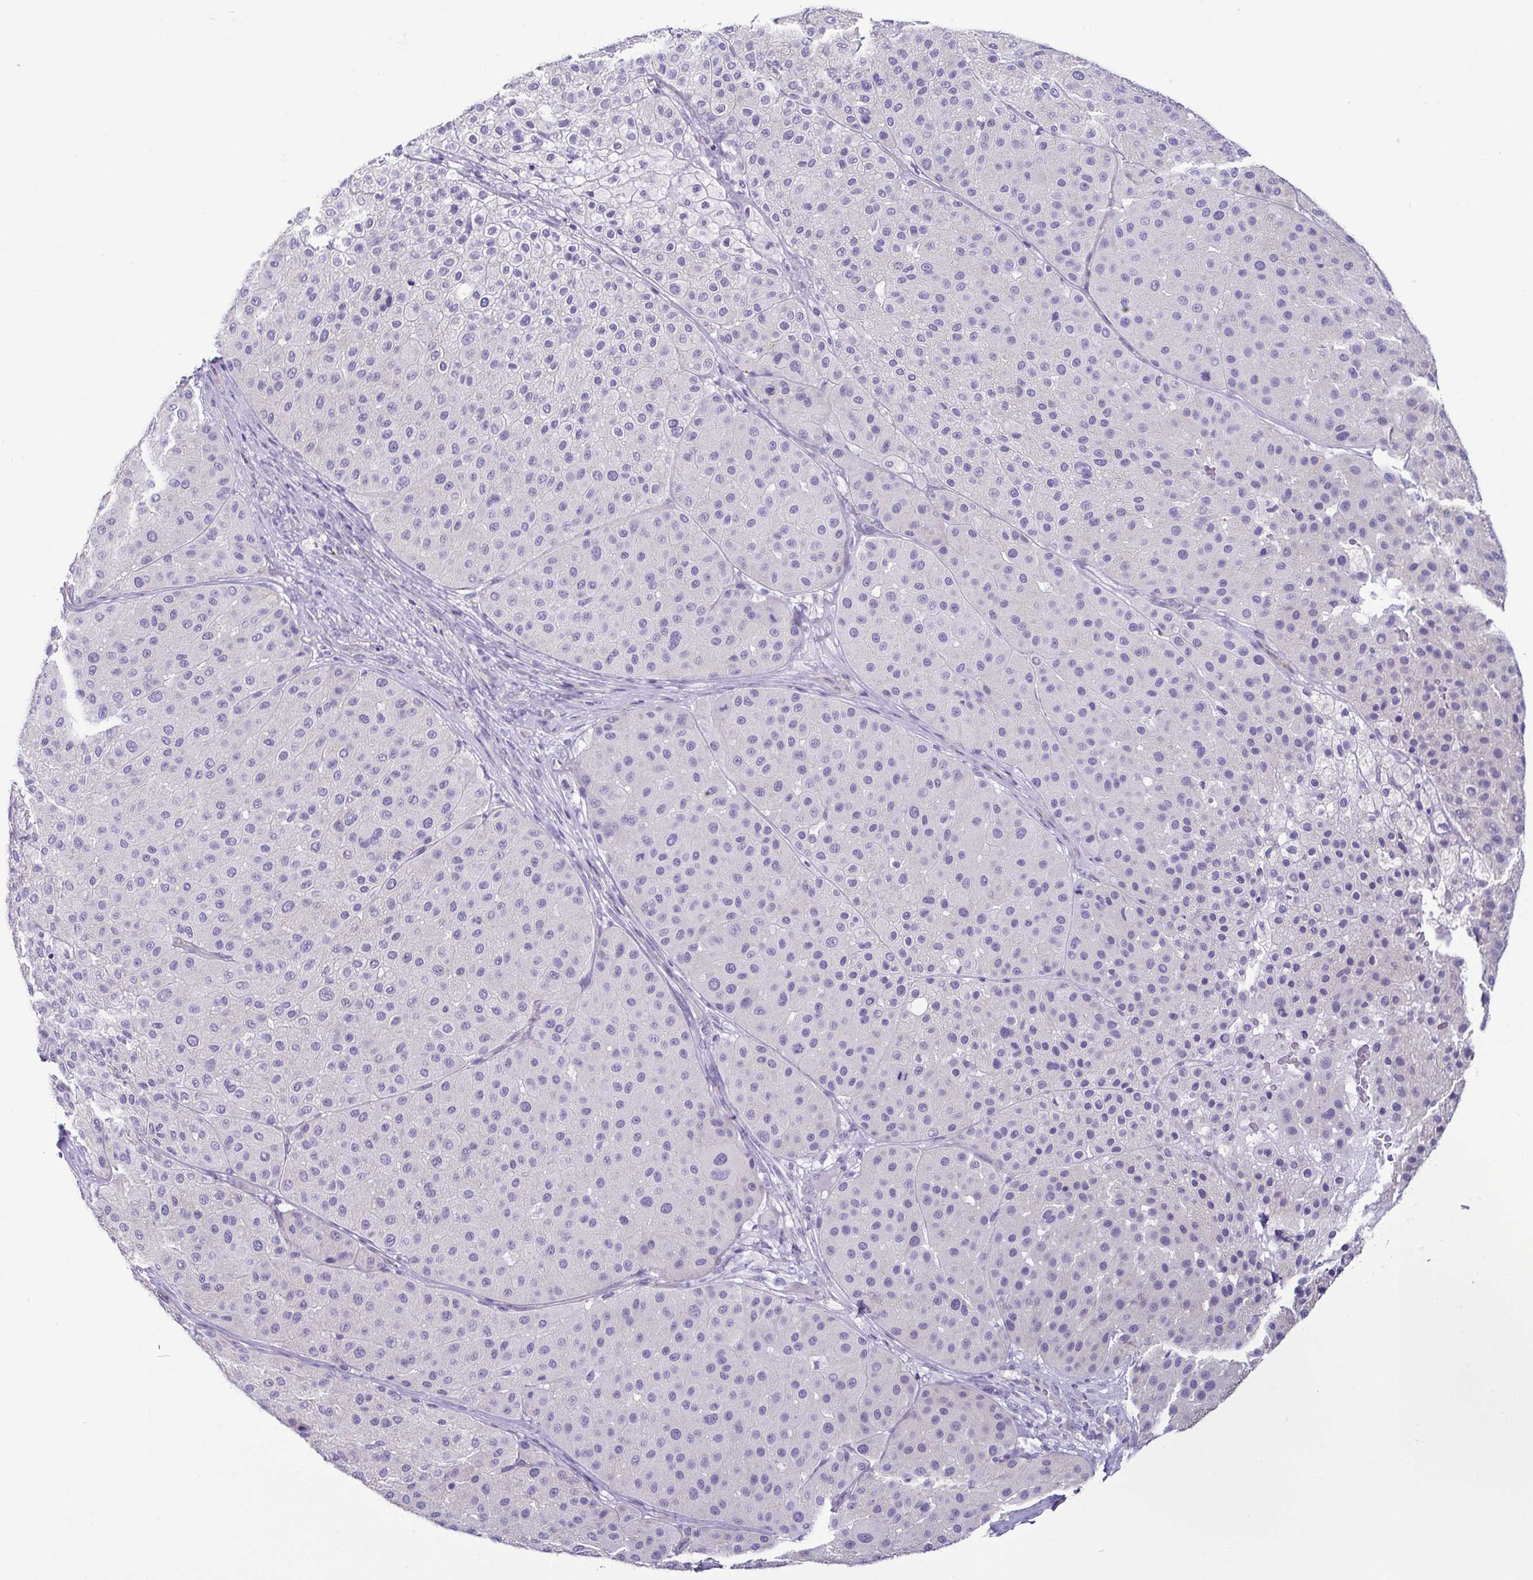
{"staining": {"intensity": "negative", "quantity": "none", "location": "none"}, "tissue": "melanoma", "cell_type": "Tumor cells", "image_type": "cancer", "snomed": [{"axis": "morphology", "description": "Malignant melanoma, Metastatic site"}, {"axis": "topography", "description": "Smooth muscle"}], "caption": "An immunohistochemistry image of melanoma is shown. There is no staining in tumor cells of melanoma. (DAB immunohistochemistry (IHC), high magnification).", "gene": "CASP14", "patient": {"sex": "male", "age": 41}}